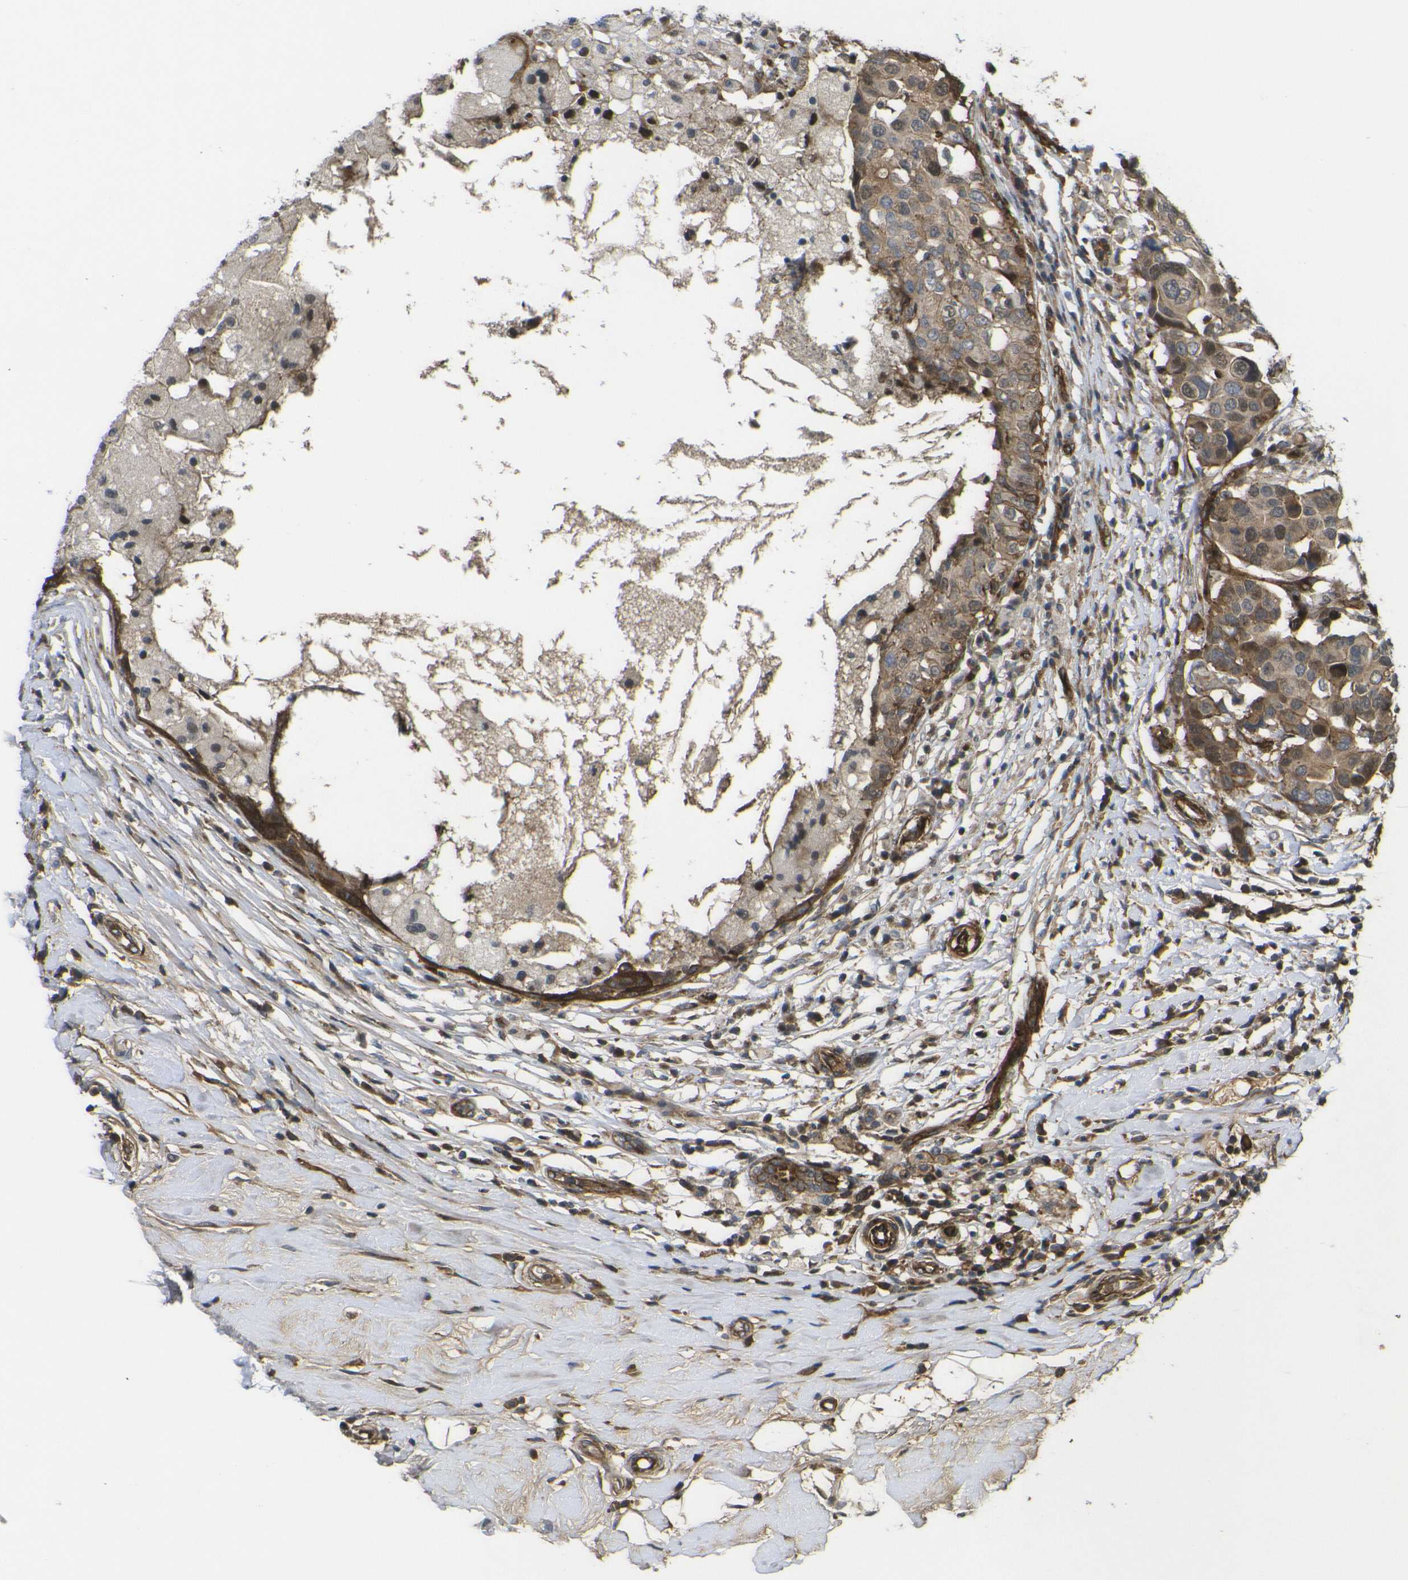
{"staining": {"intensity": "moderate", "quantity": ">75%", "location": "cytoplasmic/membranous,nuclear"}, "tissue": "breast cancer", "cell_type": "Tumor cells", "image_type": "cancer", "snomed": [{"axis": "morphology", "description": "Duct carcinoma"}, {"axis": "topography", "description": "Breast"}], "caption": "Breast intraductal carcinoma stained with a brown dye exhibits moderate cytoplasmic/membranous and nuclear positive staining in about >75% of tumor cells.", "gene": "ECE1", "patient": {"sex": "female", "age": 27}}